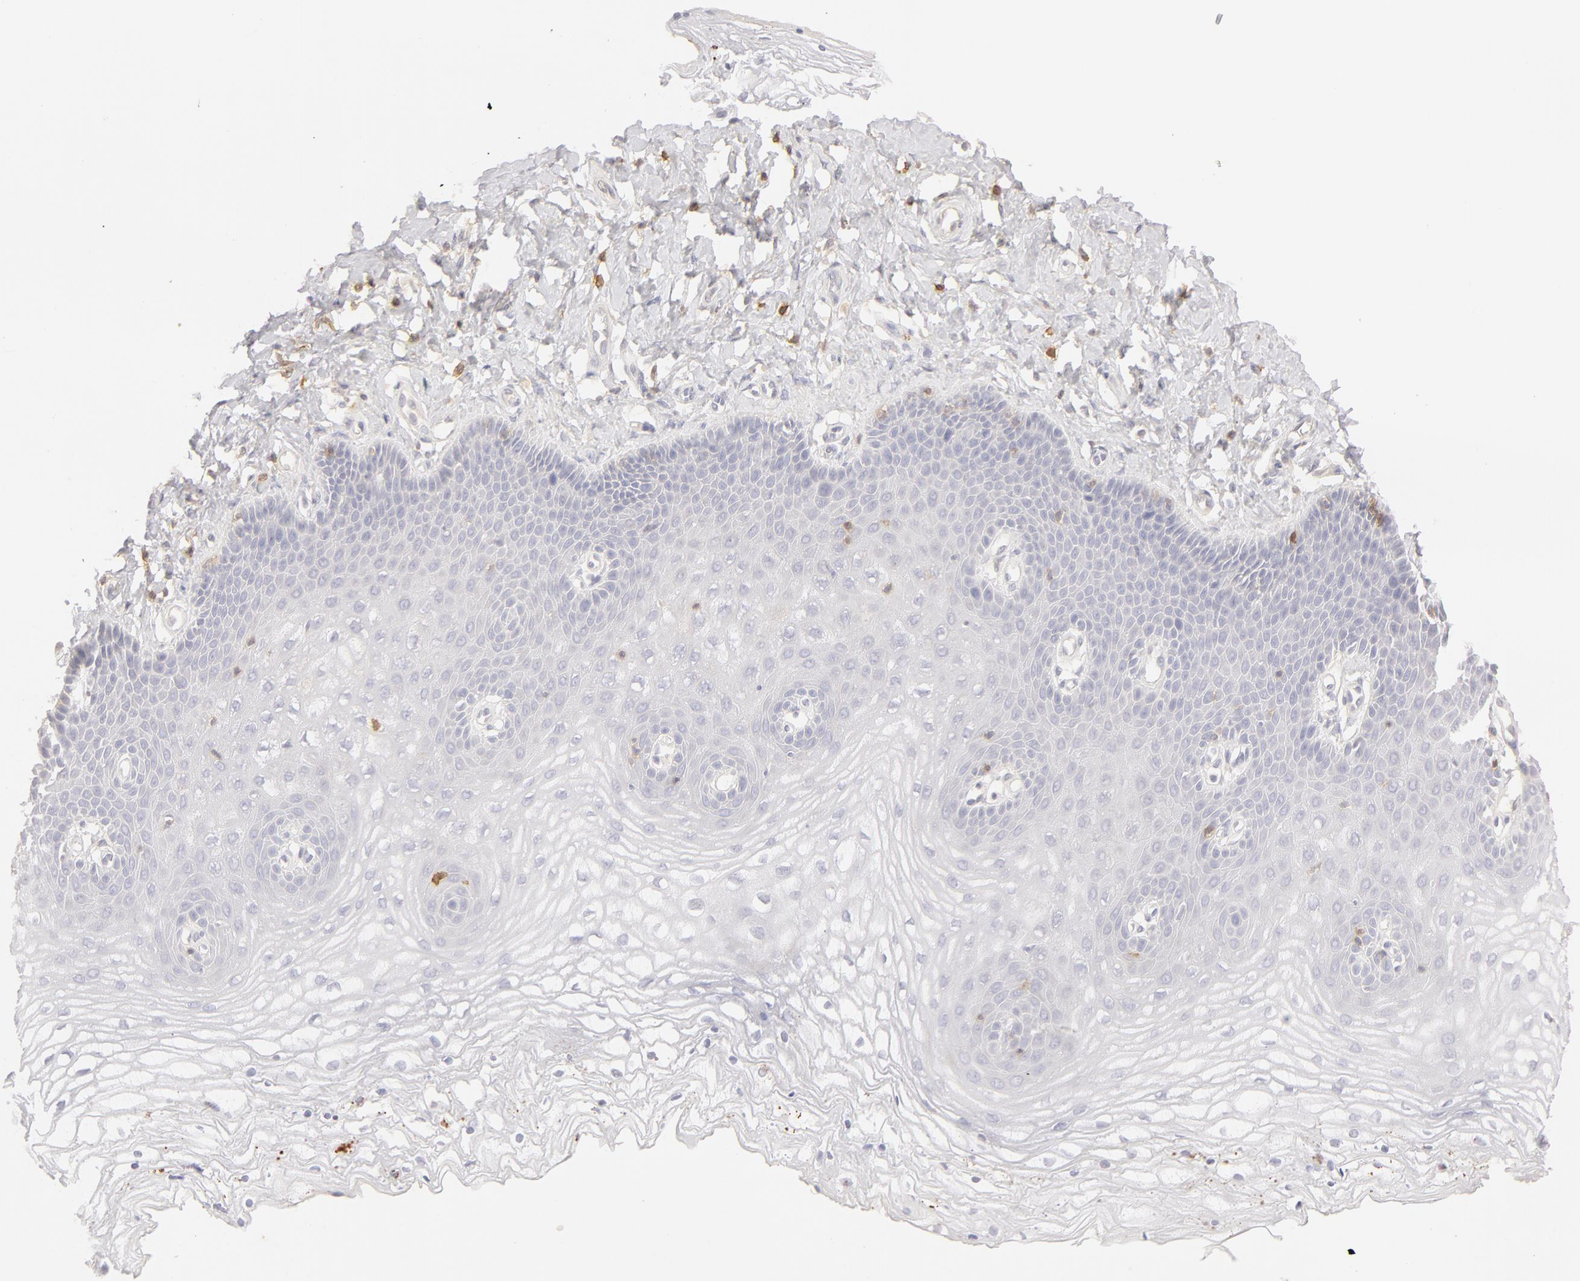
{"staining": {"intensity": "negative", "quantity": "none", "location": "none"}, "tissue": "vagina", "cell_type": "Squamous epithelial cells", "image_type": "normal", "snomed": [{"axis": "morphology", "description": "Normal tissue, NOS"}, {"axis": "topography", "description": "Vagina"}], "caption": "Human vagina stained for a protein using immunohistochemistry (IHC) reveals no expression in squamous epithelial cells.", "gene": "C1R", "patient": {"sex": "female", "age": 68}}